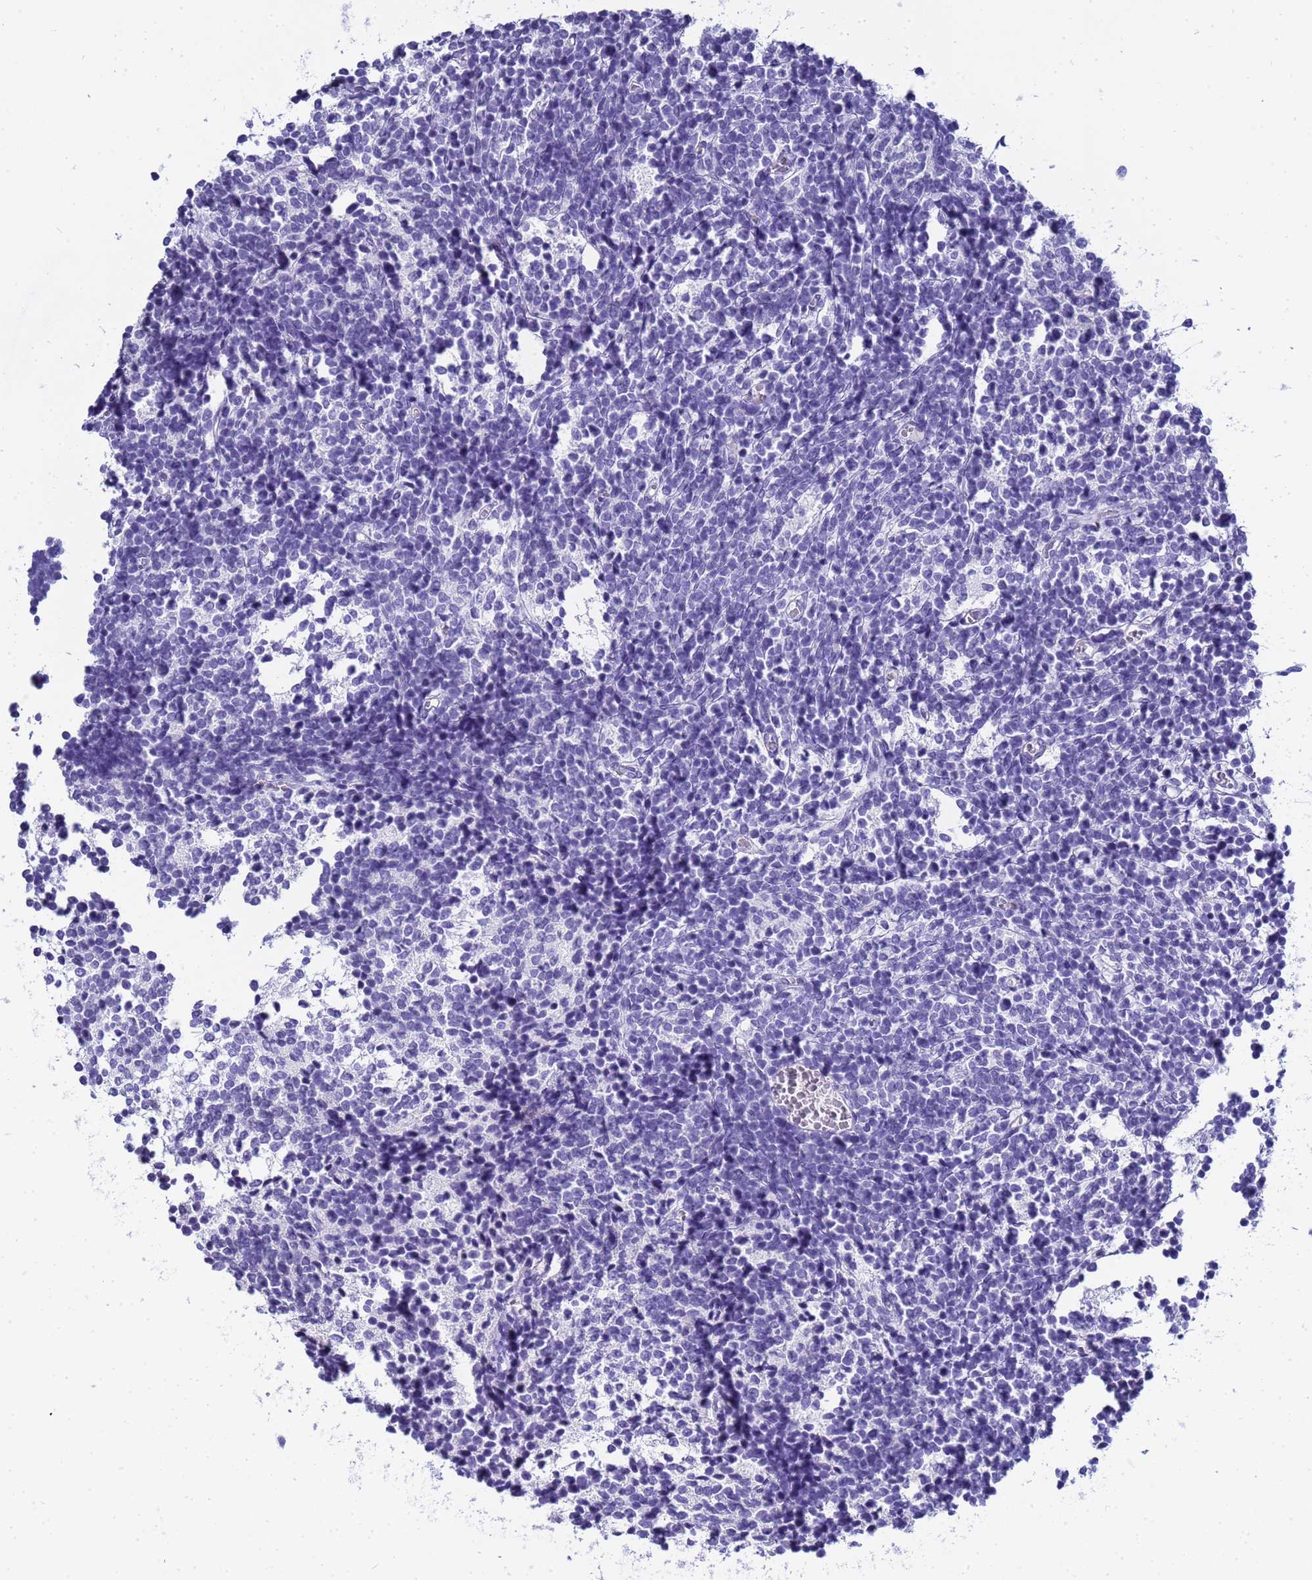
{"staining": {"intensity": "negative", "quantity": "none", "location": "none"}, "tissue": "glioma", "cell_type": "Tumor cells", "image_type": "cancer", "snomed": [{"axis": "morphology", "description": "Glioma, malignant, Low grade"}, {"axis": "topography", "description": "Brain"}], "caption": "Histopathology image shows no significant protein positivity in tumor cells of glioma.", "gene": "CTRC", "patient": {"sex": "female", "age": 1}}